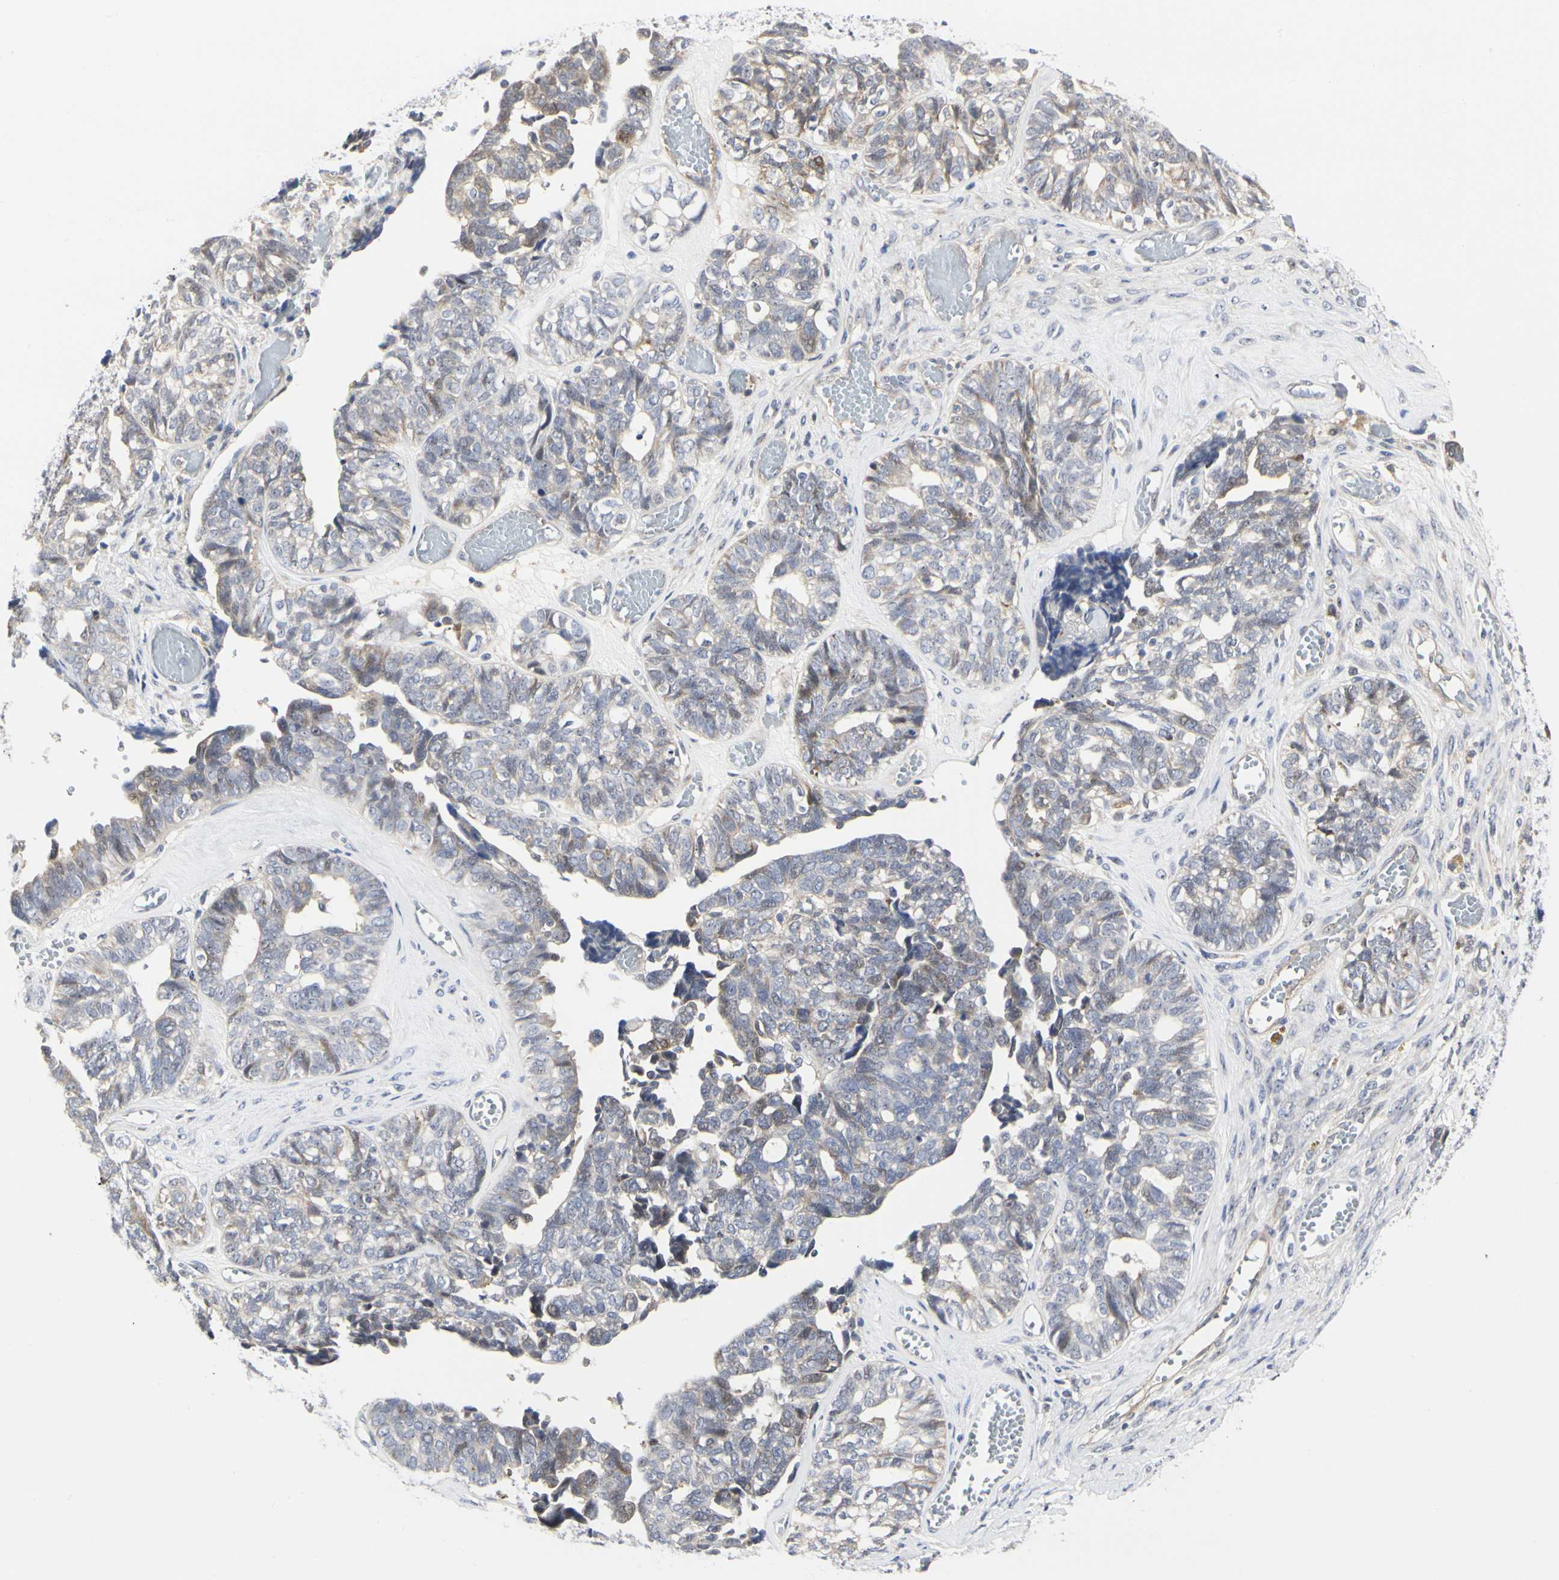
{"staining": {"intensity": "weak", "quantity": "<25%", "location": "cytoplasmic/membranous"}, "tissue": "ovarian cancer", "cell_type": "Tumor cells", "image_type": "cancer", "snomed": [{"axis": "morphology", "description": "Cystadenocarcinoma, serous, NOS"}, {"axis": "topography", "description": "Ovary"}], "caption": "Immunohistochemistry histopathology image of neoplastic tissue: human ovarian cancer (serous cystadenocarcinoma) stained with DAB demonstrates no significant protein staining in tumor cells.", "gene": "SHANK2", "patient": {"sex": "female", "age": 79}}